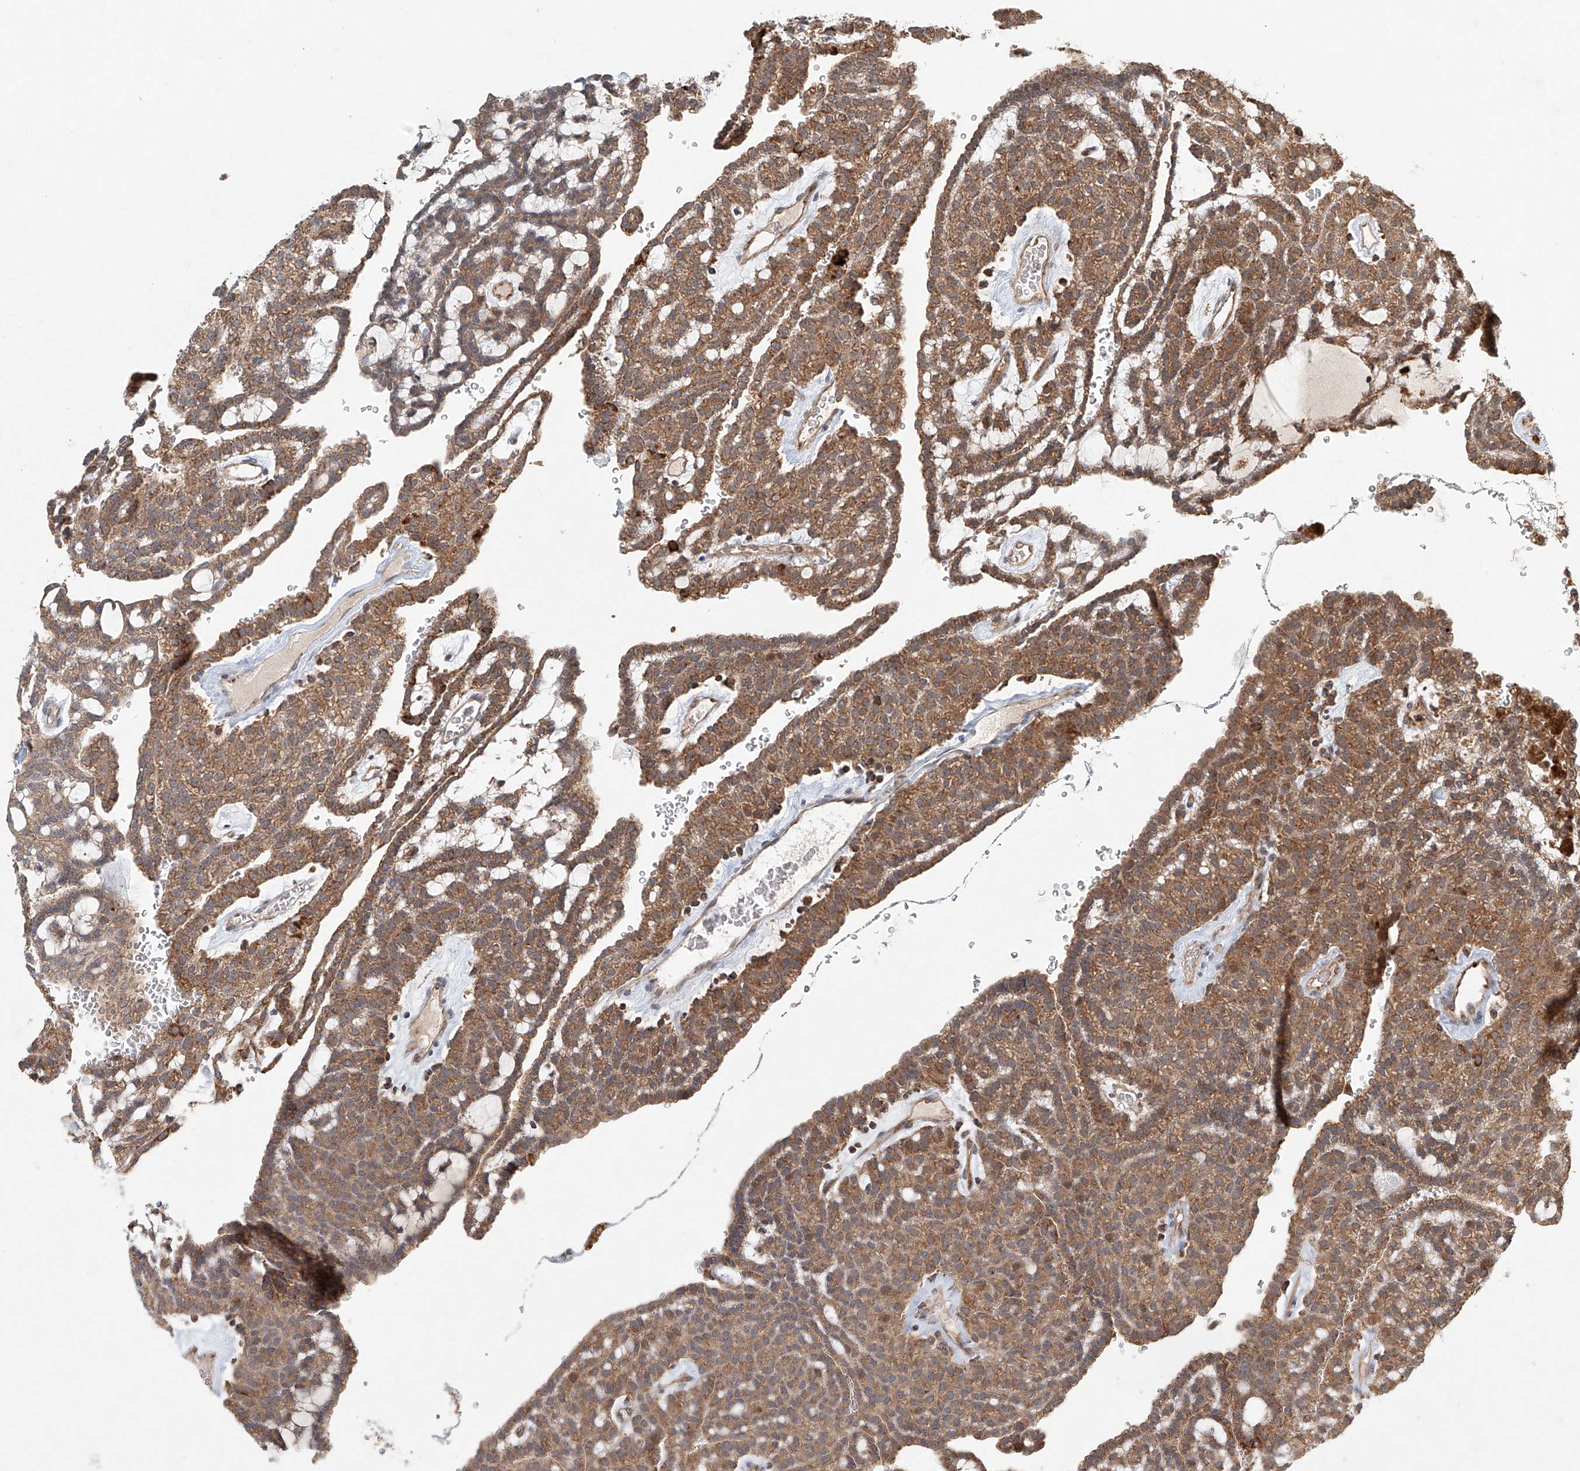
{"staining": {"intensity": "moderate", "quantity": ">75%", "location": "cytoplasmic/membranous"}, "tissue": "renal cancer", "cell_type": "Tumor cells", "image_type": "cancer", "snomed": [{"axis": "morphology", "description": "Adenocarcinoma, NOS"}, {"axis": "topography", "description": "Kidney"}], "caption": "Immunohistochemistry (DAB) staining of human renal adenocarcinoma reveals moderate cytoplasmic/membranous protein positivity in approximately >75% of tumor cells.", "gene": "DCAF11", "patient": {"sex": "male", "age": 63}}